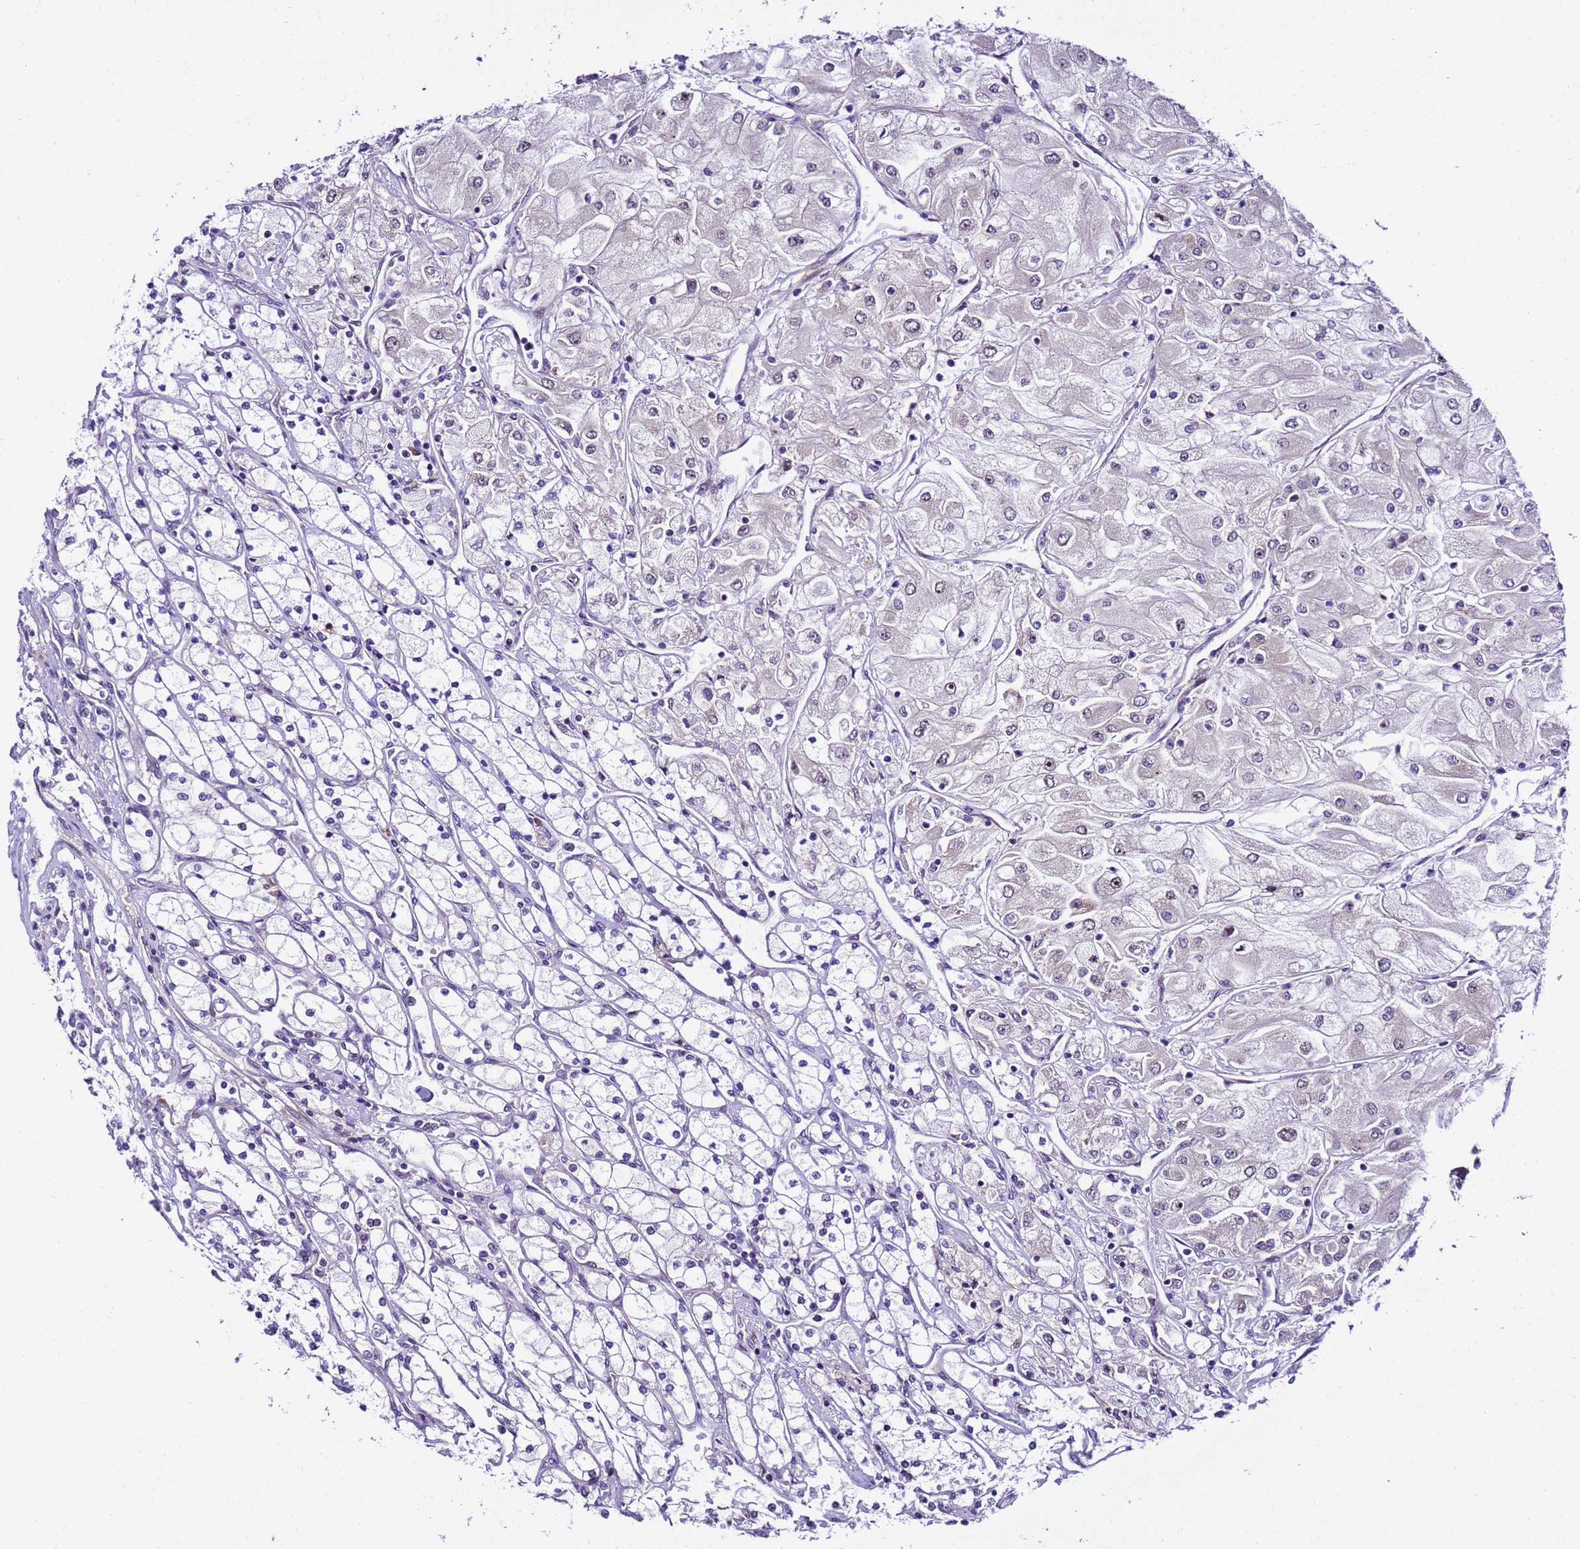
{"staining": {"intensity": "negative", "quantity": "none", "location": "none"}, "tissue": "renal cancer", "cell_type": "Tumor cells", "image_type": "cancer", "snomed": [{"axis": "morphology", "description": "Adenocarcinoma, NOS"}, {"axis": "topography", "description": "Kidney"}], "caption": "An immunohistochemistry (IHC) image of adenocarcinoma (renal) is shown. There is no staining in tumor cells of adenocarcinoma (renal).", "gene": "SLX4IP", "patient": {"sex": "male", "age": 80}}